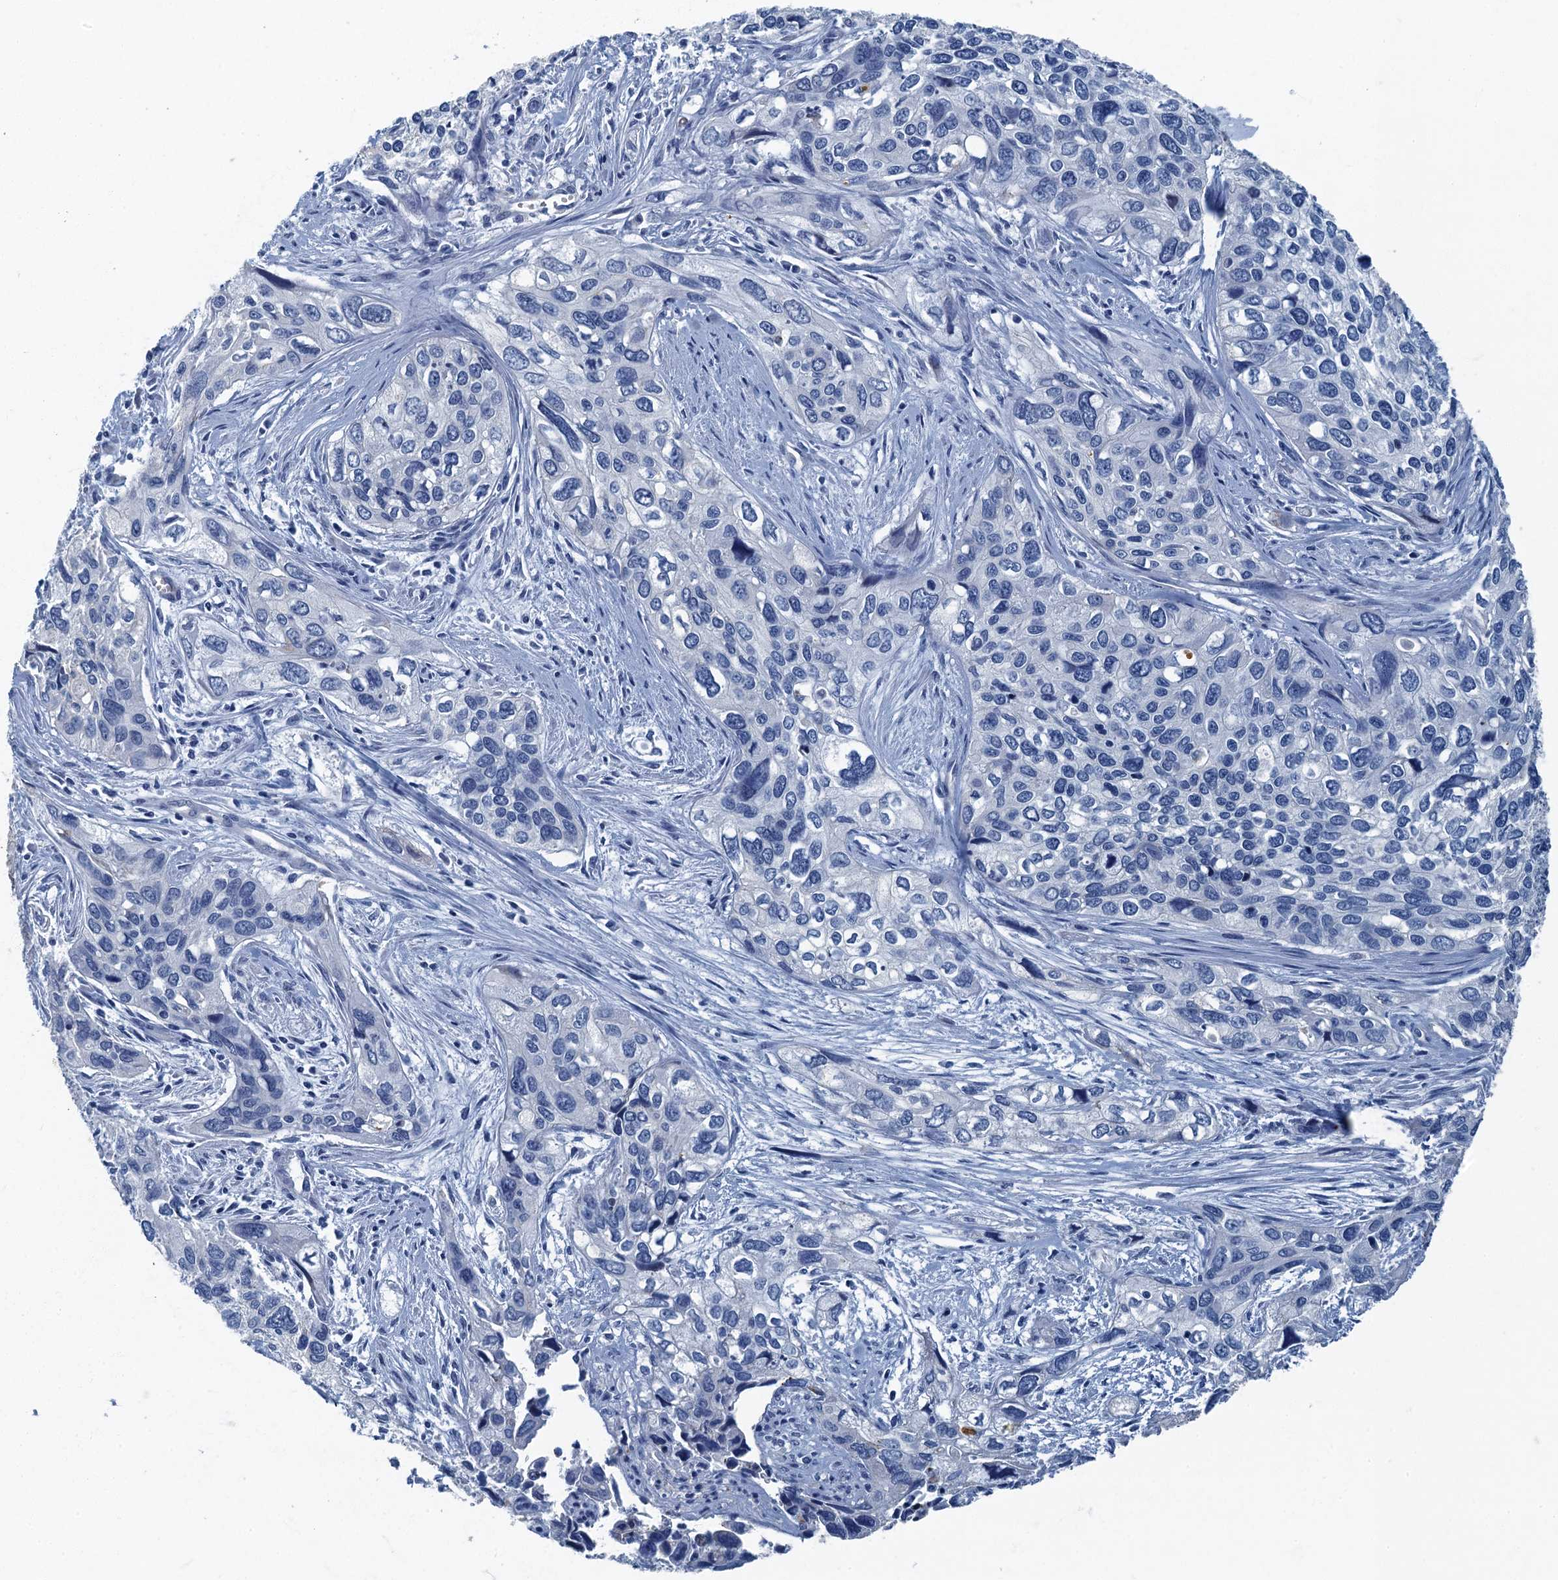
{"staining": {"intensity": "negative", "quantity": "none", "location": "none"}, "tissue": "cervical cancer", "cell_type": "Tumor cells", "image_type": "cancer", "snomed": [{"axis": "morphology", "description": "Squamous cell carcinoma, NOS"}, {"axis": "topography", "description": "Cervix"}], "caption": "DAB (3,3'-diaminobenzidine) immunohistochemical staining of human squamous cell carcinoma (cervical) displays no significant staining in tumor cells. (DAB (3,3'-diaminobenzidine) immunohistochemistry, high magnification).", "gene": "GADL1", "patient": {"sex": "female", "age": 55}}